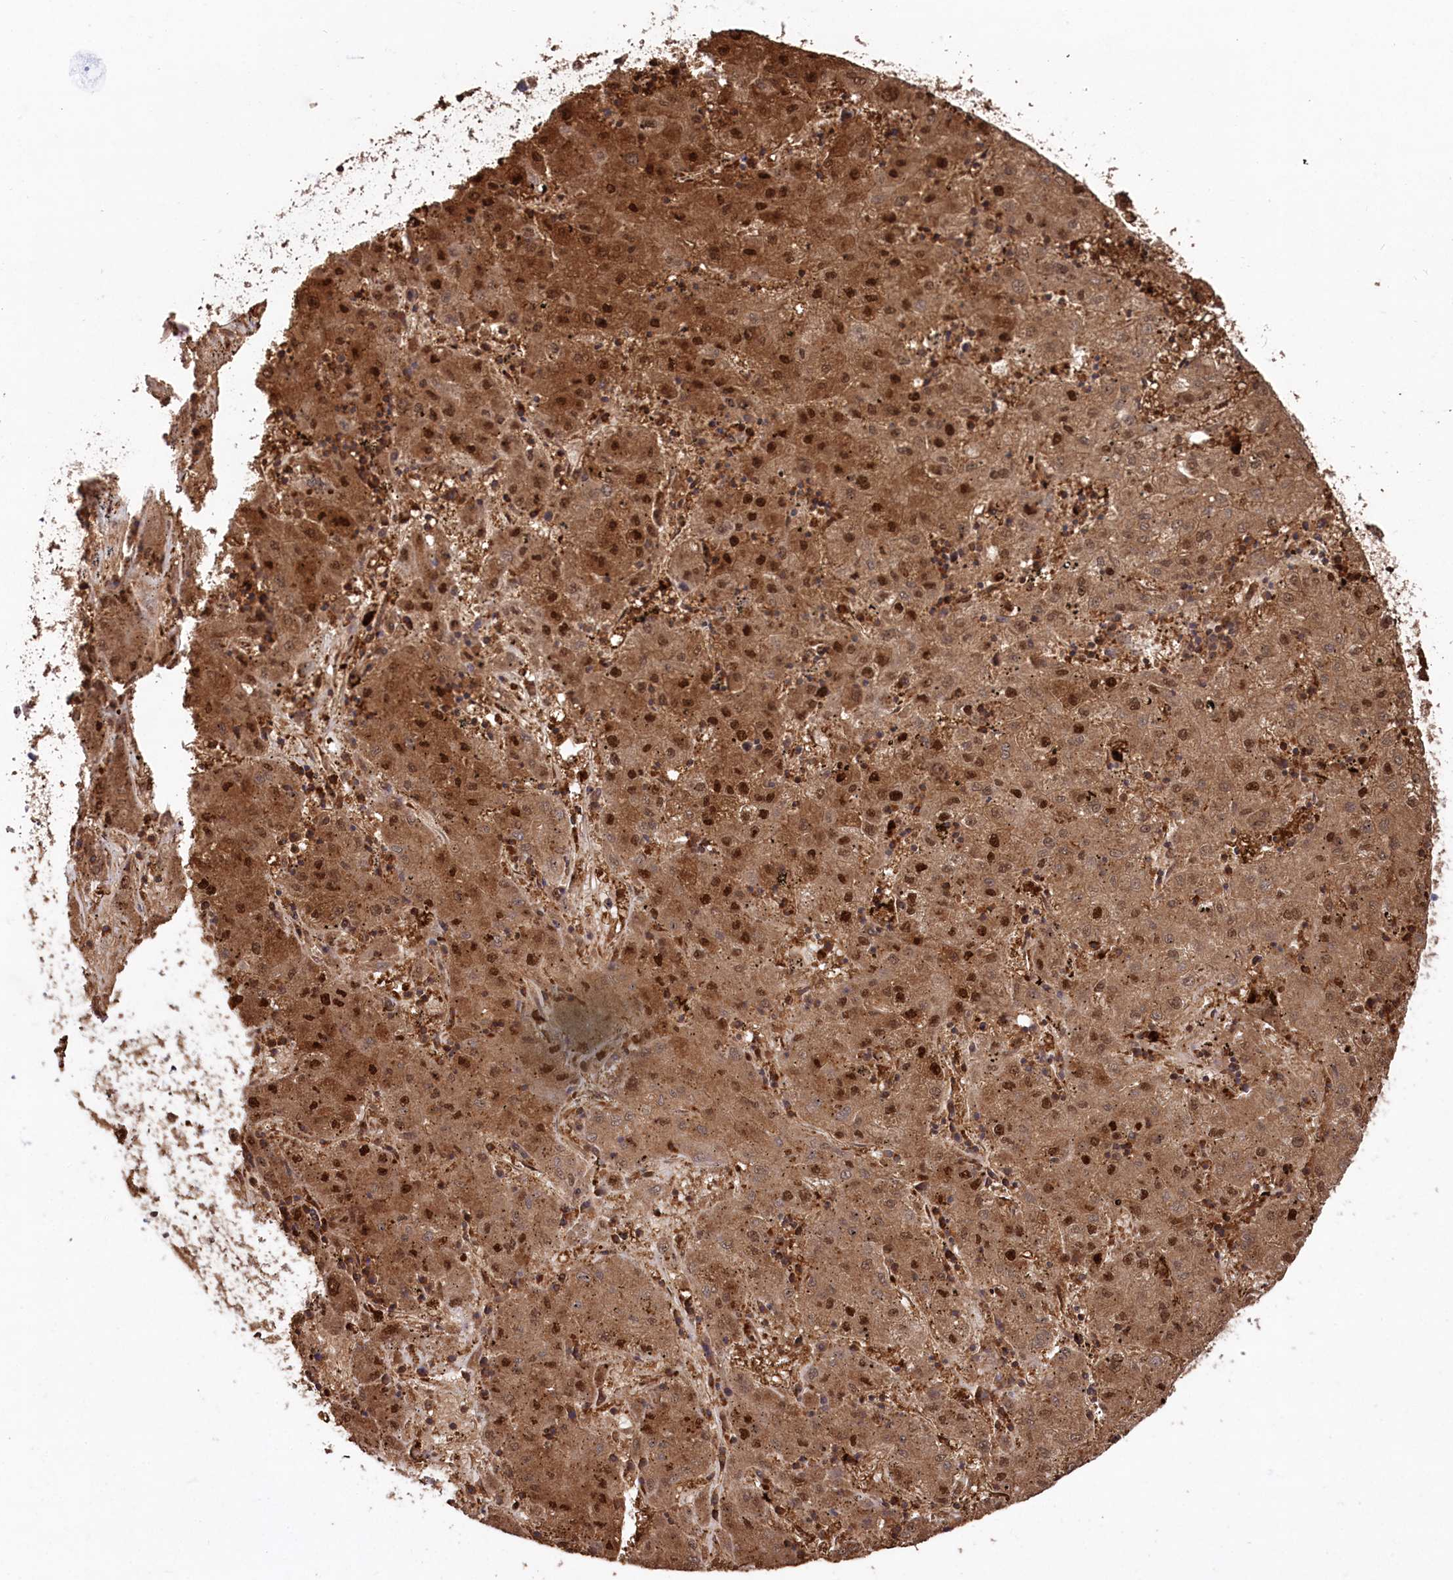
{"staining": {"intensity": "strong", "quantity": ">75%", "location": "cytoplasmic/membranous,nuclear"}, "tissue": "liver cancer", "cell_type": "Tumor cells", "image_type": "cancer", "snomed": [{"axis": "morphology", "description": "Carcinoma, Hepatocellular, NOS"}, {"axis": "topography", "description": "Liver"}], "caption": "Immunohistochemical staining of human hepatocellular carcinoma (liver) exhibits high levels of strong cytoplasmic/membranous and nuclear protein positivity in about >75% of tumor cells.", "gene": "LSG1", "patient": {"sex": "male", "age": 72}}